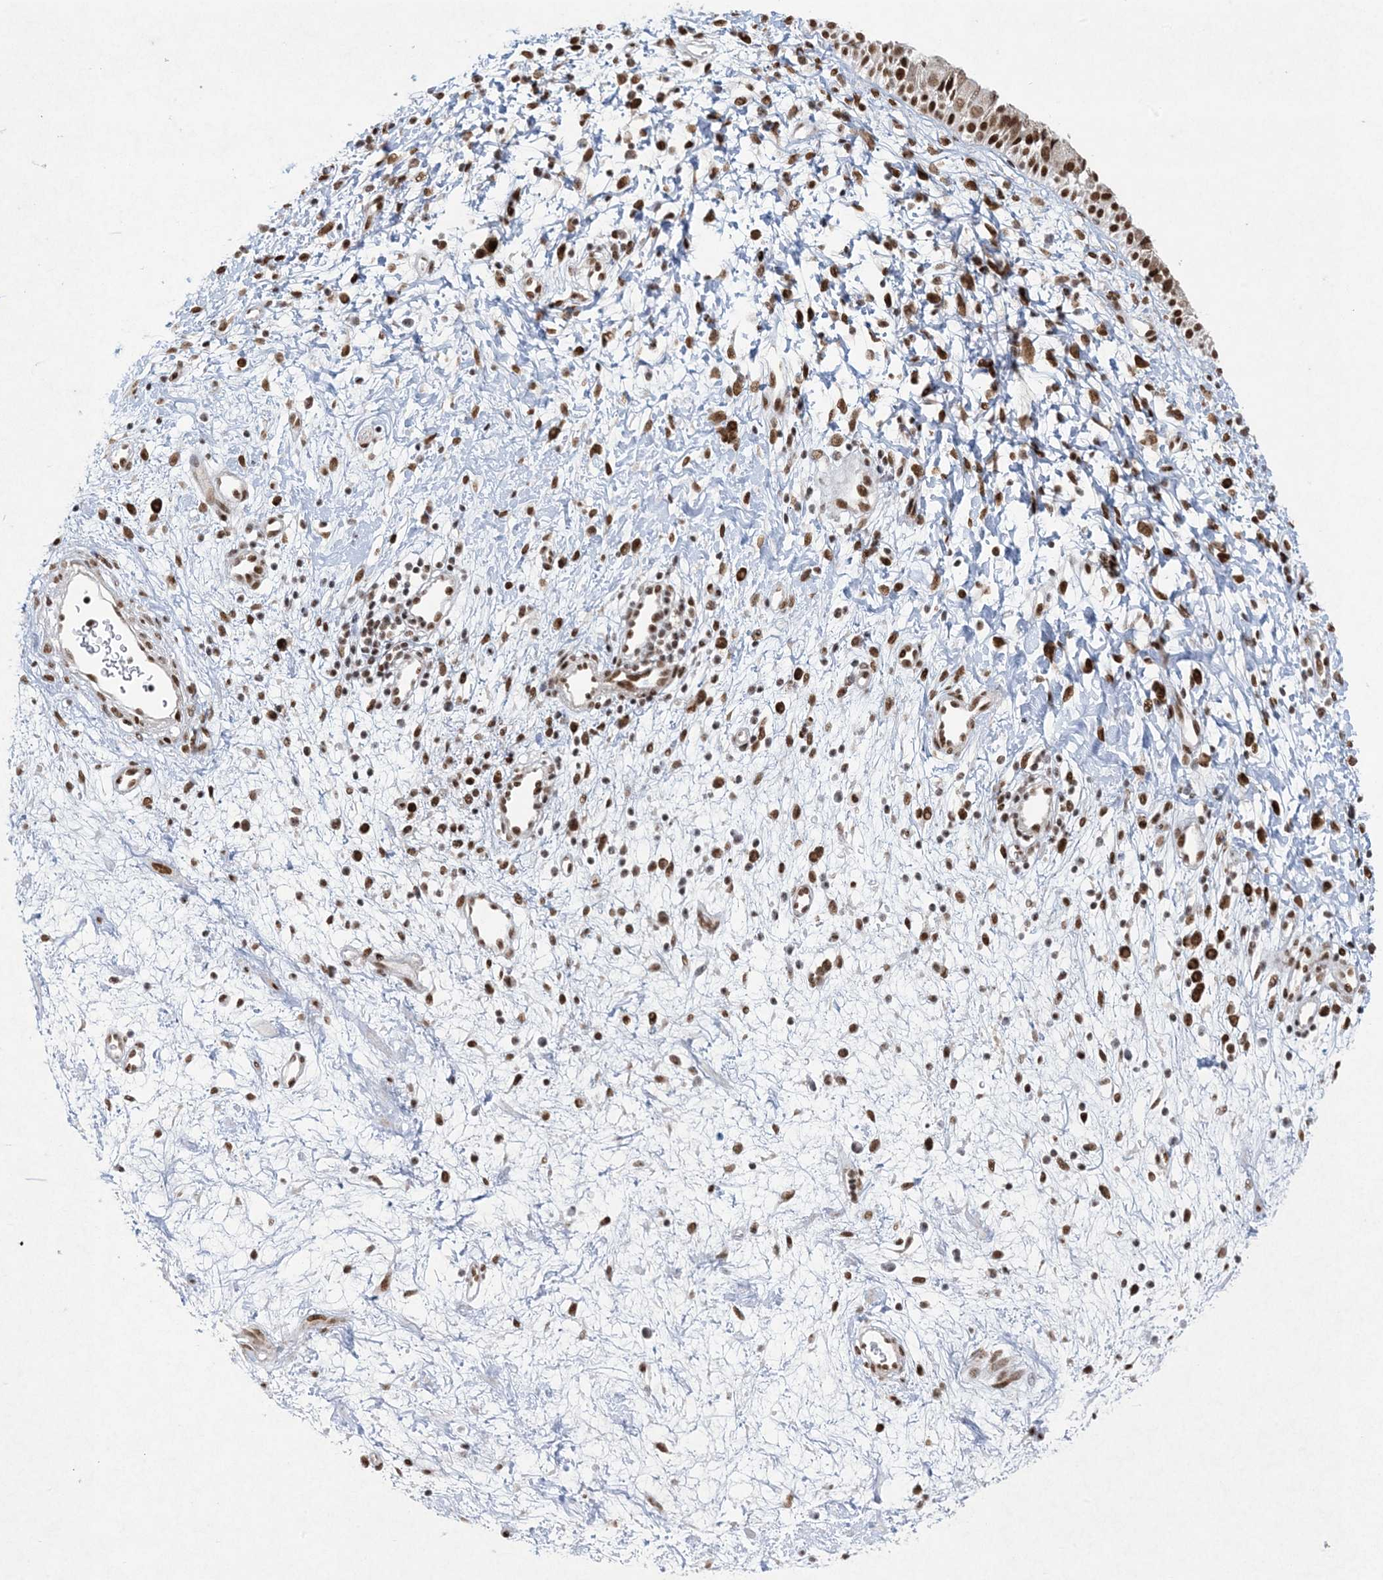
{"staining": {"intensity": "strong", "quantity": ">75%", "location": "nuclear"}, "tissue": "nasopharynx", "cell_type": "Respiratory epithelial cells", "image_type": "normal", "snomed": [{"axis": "morphology", "description": "Normal tissue, NOS"}, {"axis": "topography", "description": "Nasopharynx"}], "caption": "Protein expression analysis of unremarkable nasopharynx reveals strong nuclear staining in about >75% of respiratory epithelial cells.", "gene": "PKNOX2", "patient": {"sex": "male", "age": 22}}